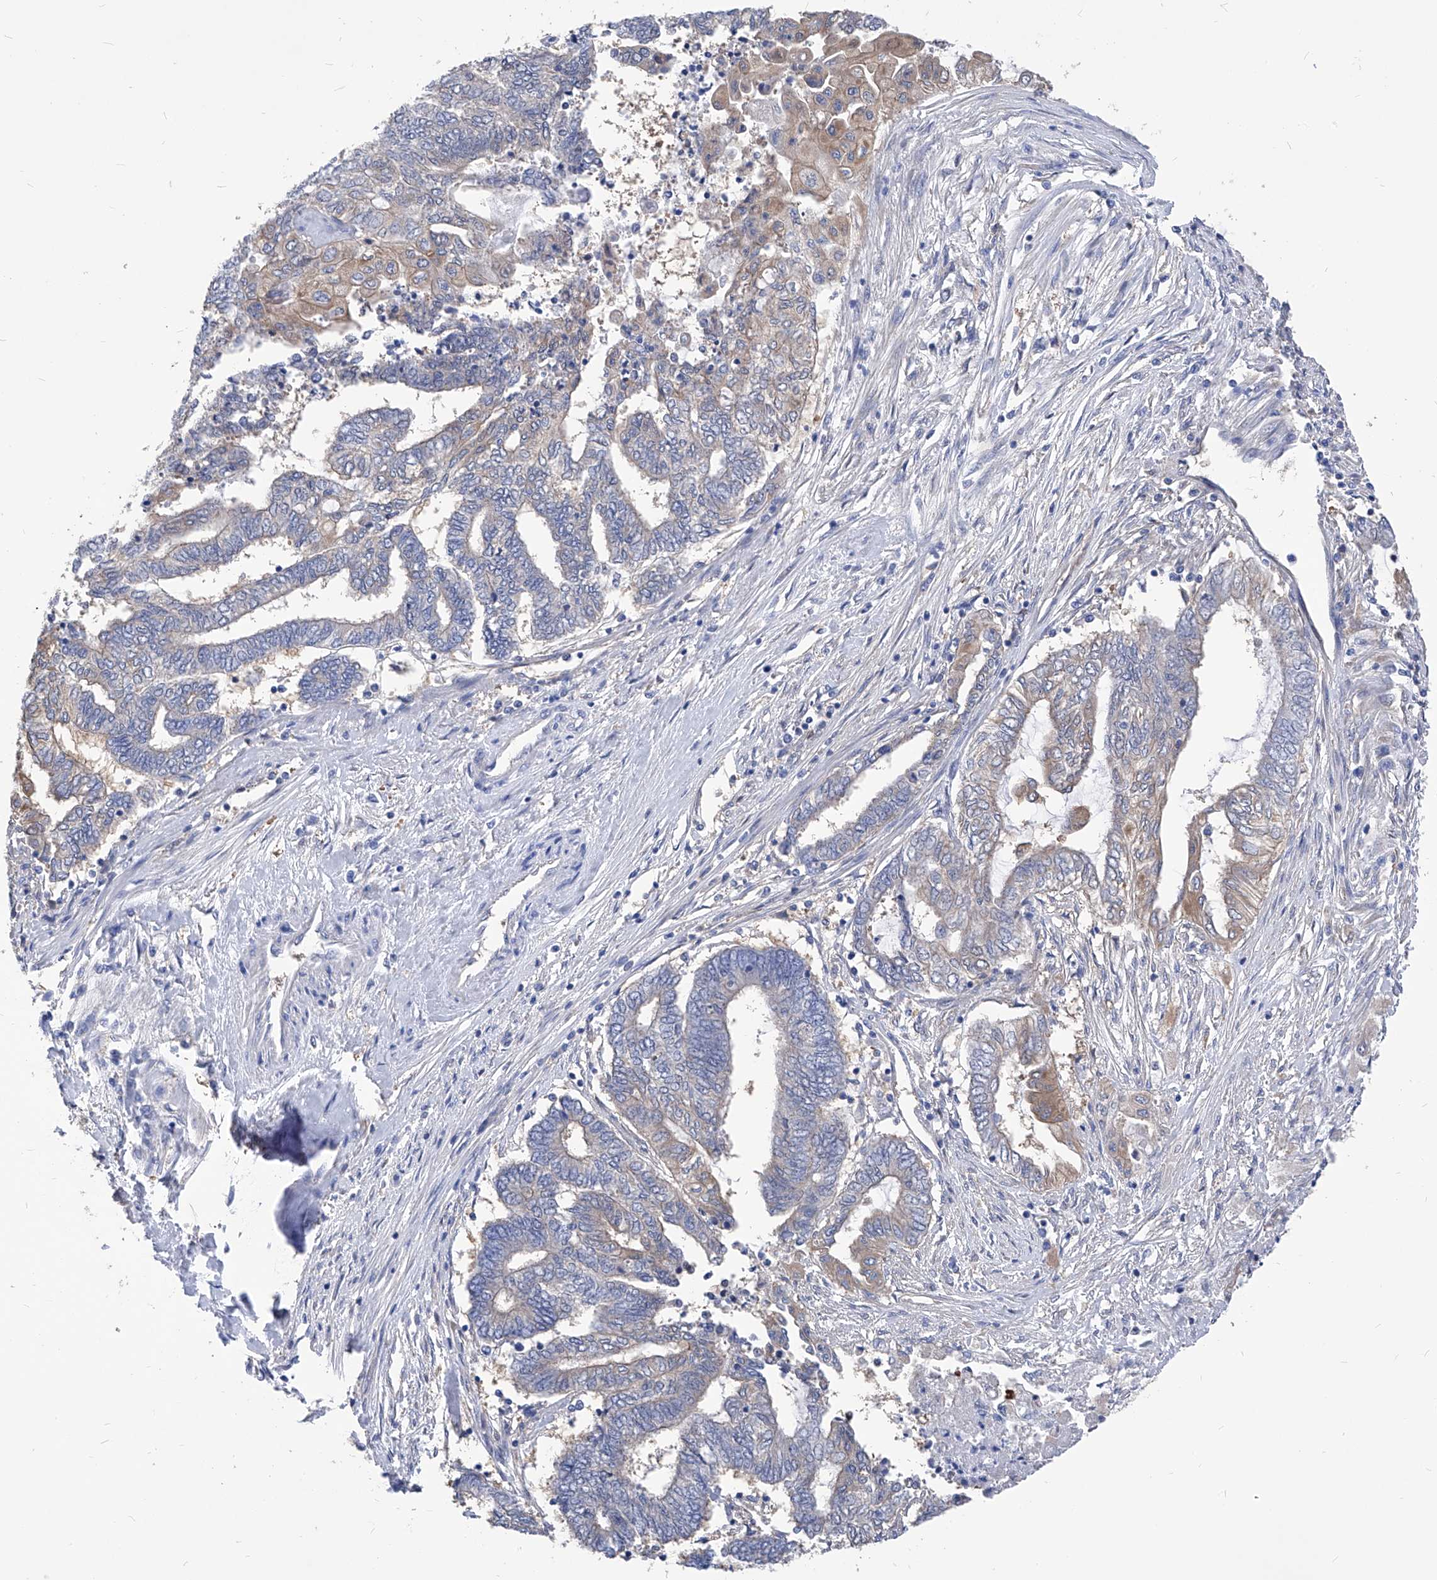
{"staining": {"intensity": "moderate", "quantity": "<25%", "location": "cytoplasmic/membranous"}, "tissue": "endometrial cancer", "cell_type": "Tumor cells", "image_type": "cancer", "snomed": [{"axis": "morphology", "description": "Adenocarcinoma, NOS"}, {"axis": "topography", "description": "Uterus"}, {"axis": "topography", "description": "Endometrium"}], "caption": "DAB immunohistochemical staining of human endometrial adenocarcinoma reveals moderate cytoplasmic/membranous protein positivity in about <25% of tumor cells.", "gene": "XPNPEP1", "patient": {"sex": "female", "age": 70}}